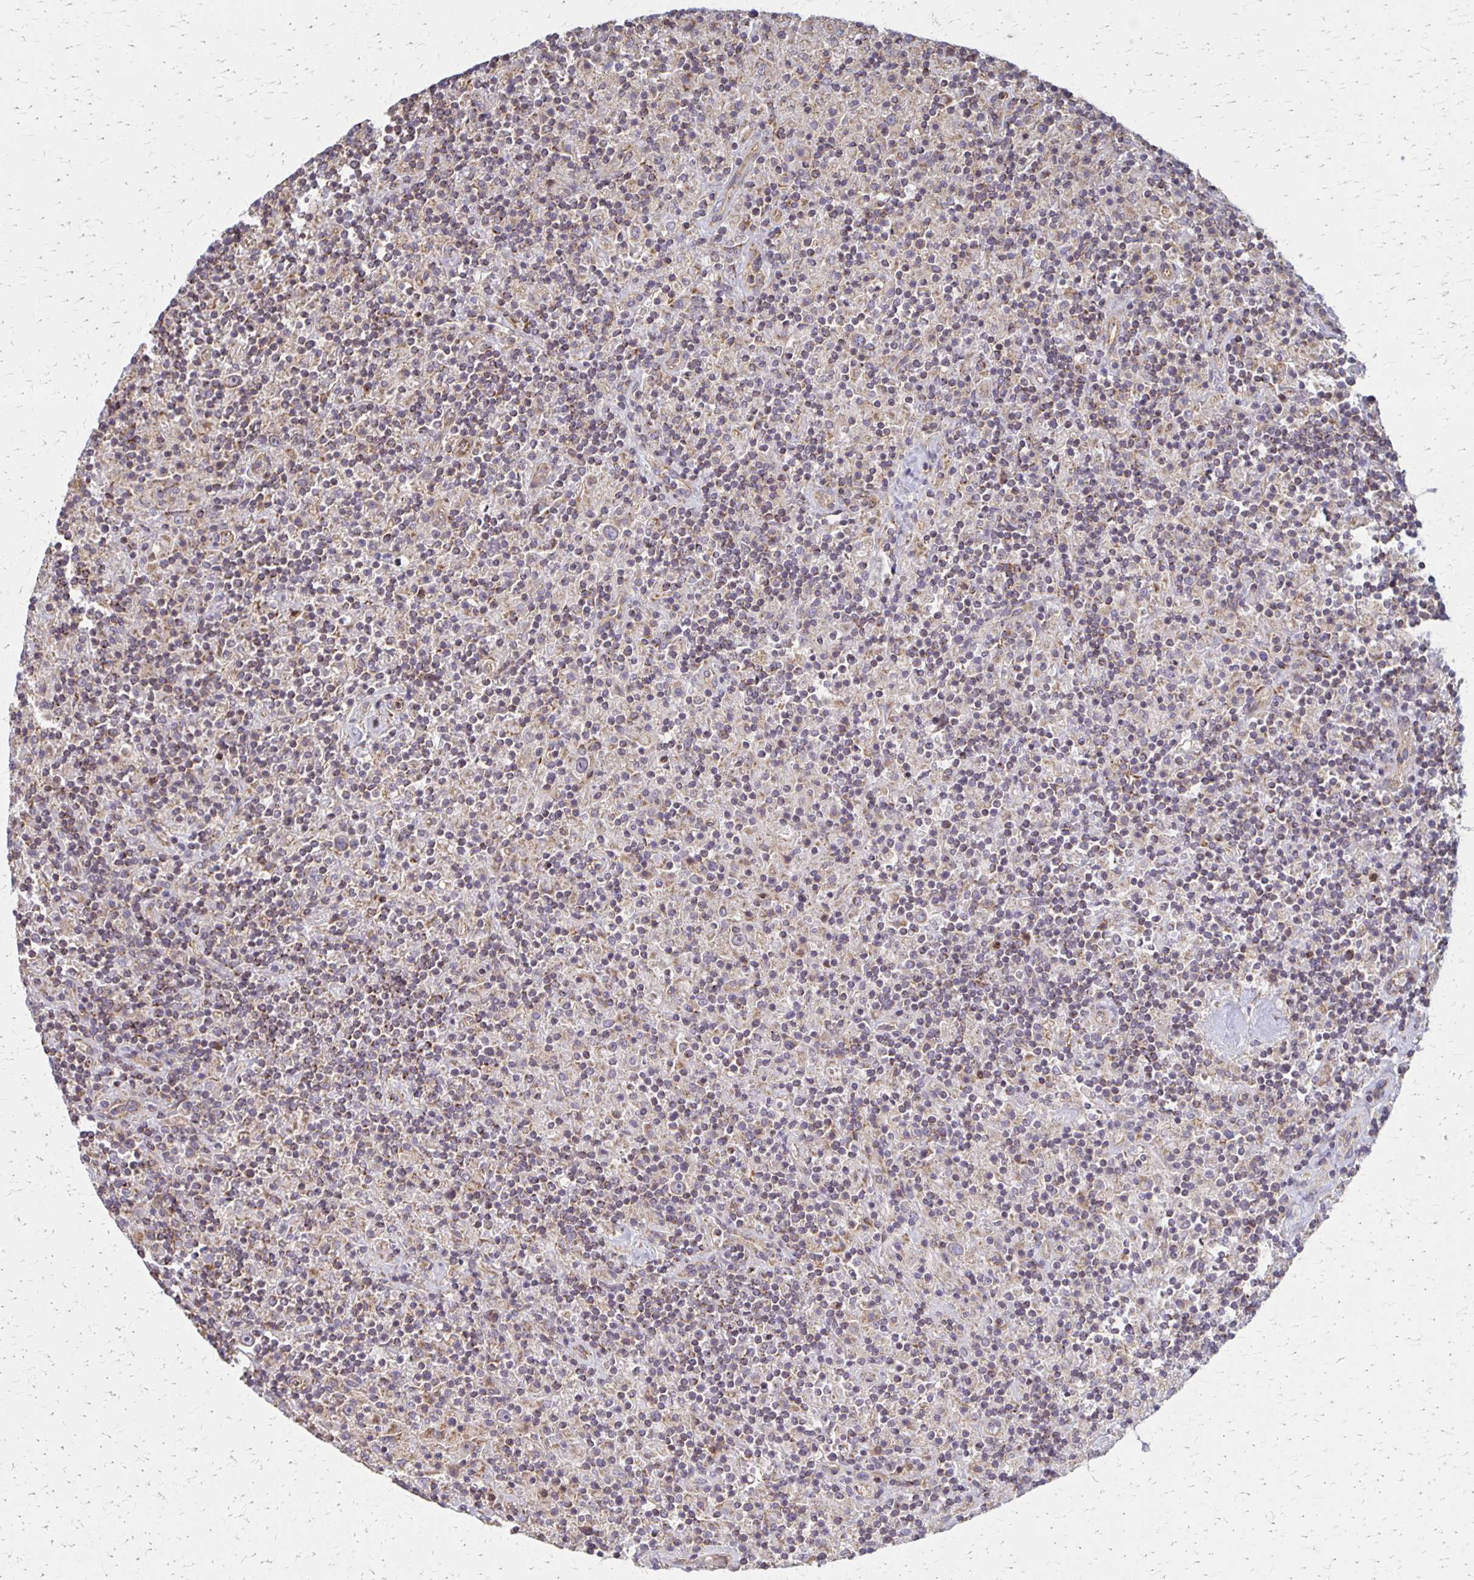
{"staining": {"intensity": "weak", "quantity": "25%-75%", "location": "cytoplasmic/membranous"}, "tissue": "lymphoma", "cell_type": "Tumor cells", "image_type": "cancer", "snomed": [{"axis": "morphology", "description": "Hodgkin's disease, NOS"}, {"axis": "topography", "description": "Thymus, NOS"}], "caption": "About 25%-75% of tumor cells in Hodgkin's disease display weak cytoplasmic/membranous protein expression as visualized by brown immunohistochemical staining.", "gene": "EIF4EBP2", "patient": {"sex": "female", "age": 17}}